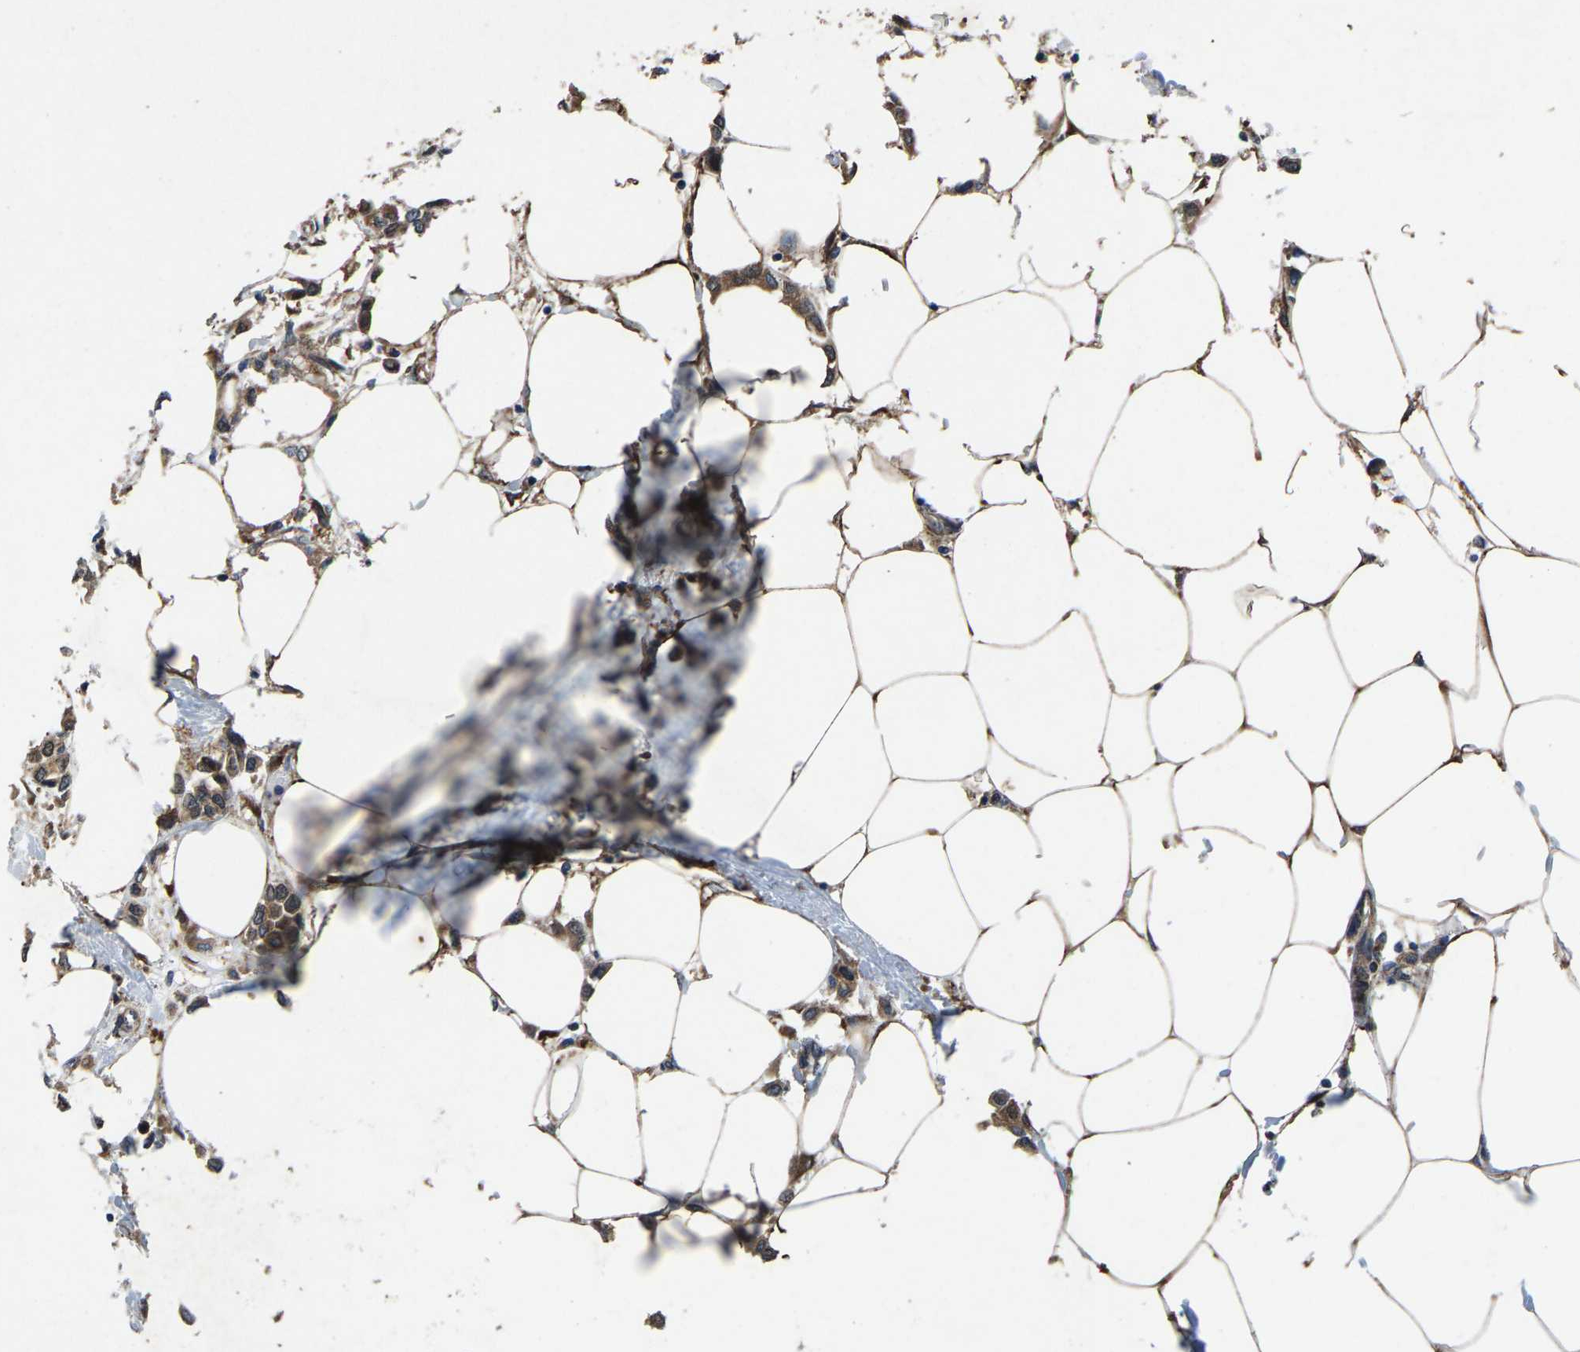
{"staining": {"intensity": "moderate", "quantity": ">75%", "location": "cytoplasmic/membranous"}, "tissue": "breast cancer", "cell_type": "Tumor cells", "image_type": "cancer", "snomed": [{"axis": "morphology", "description": "Lobular carcinoma"}, {"axis": "topography", "description": "Breast"}], "caption": "Protein staining demonstrates moderate cytoplasmic/membranous expression in approximately >75% of tumor cells in breast cancer (lobular carcinoma).", "gene": "PDP1", "patient": {"sex": "female", "age": 51}}